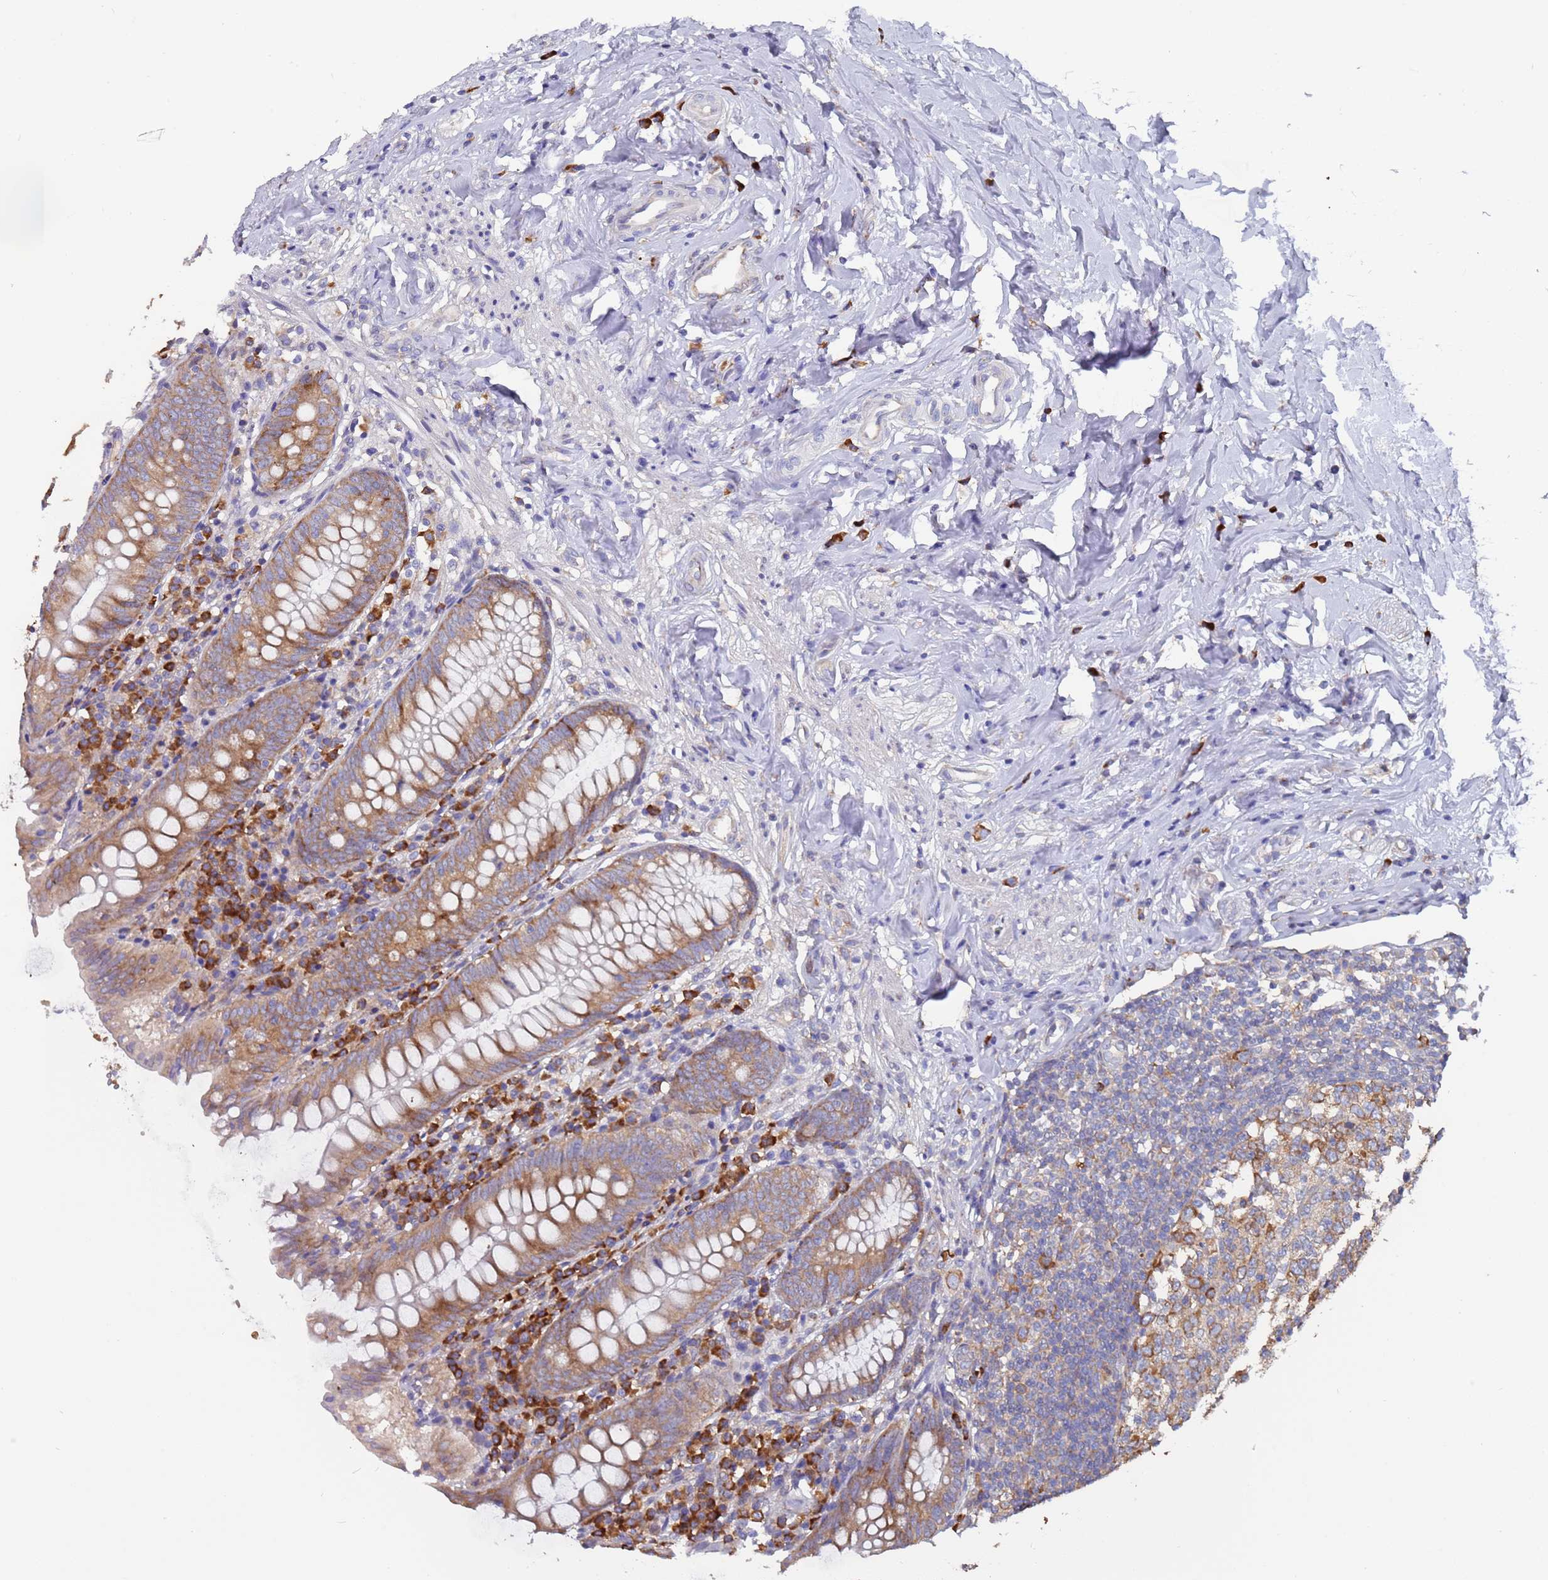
{"staining": {"intensity": "moderate", "quantity": ">75%", "location": "cytoplasmic/membranous"}, "tissue": "appendix", "cell_type": "Glandular cells", "image_type": "normal", "snomed": [{"axis": "morphology", "description": "Normal tissue, NOS"}, {"axis": "topography", "description": "Appendix"}], "caption": "Protein staining by immunohistochemistry reveals moderate cytoplasmic/membranous positivity in approximately >75% of glandular cells in unremarkable appendix.", "gene": "ENSG00000286098", "patient": {"sex": "female", "age": 54}}